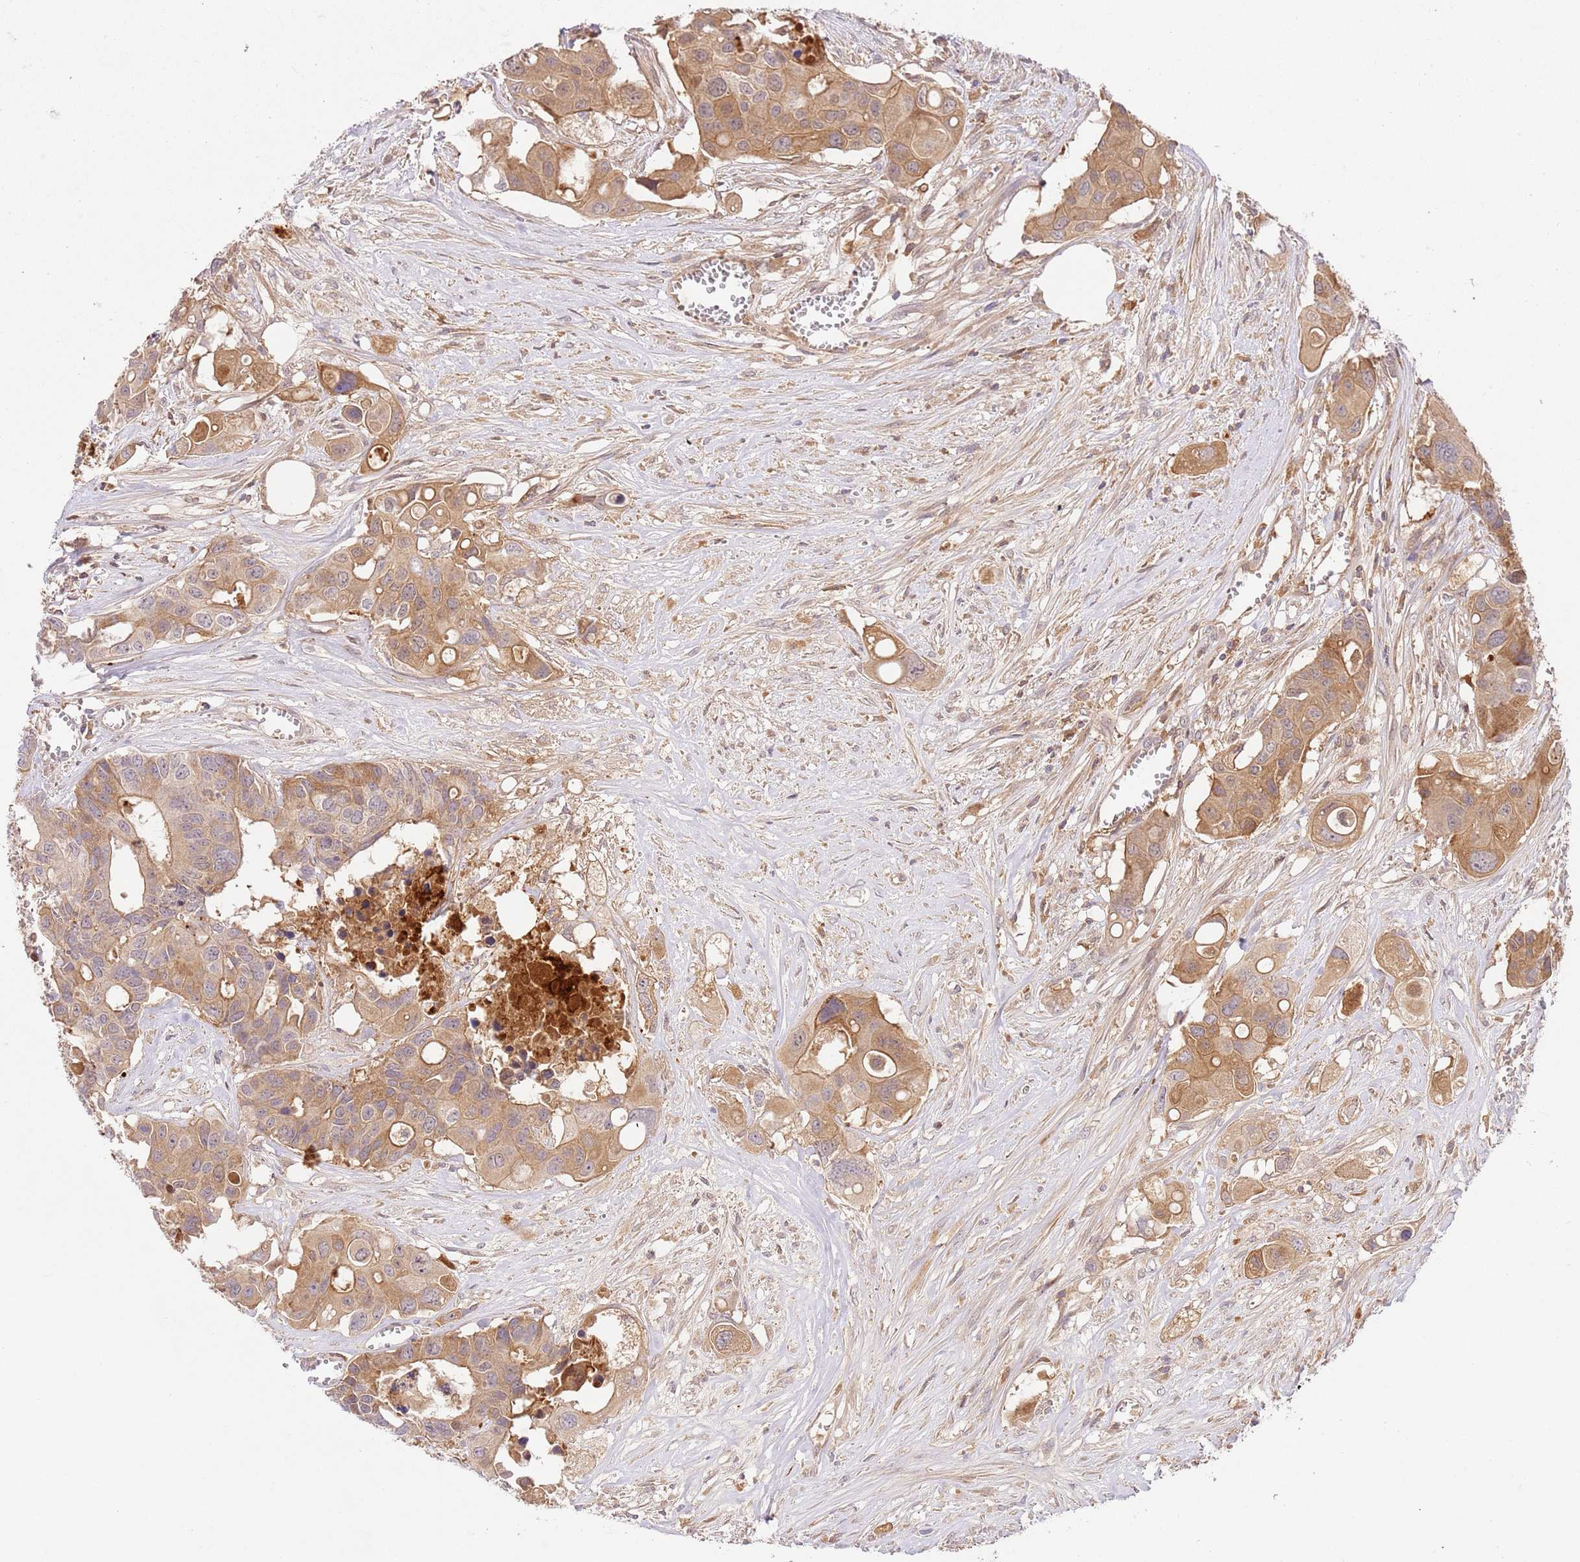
{"staining": {"intensity": "moderate", "quantity": ">75%", "location": "cytoplasmic/membranous"}, "tissue": "colorectal cancer", "cell_type": "Tumor cells", "image_type": "cancer", "snomed": [{"axis": "morphology", "description": "Adenocarcinoma, NOS"}, {"axis": "topography", "description": "Colon"}], "caption": "Protein staining of colorectal adenocarcinoma tissue demonstrates moderate cytoplasmic/membranous expression in approximately >75% of tumor cells. (DAB = brown stain, brightfield microscopy at high magnification).", "gene": "C8G", "patient": {"sex": "male", "age": 77}}